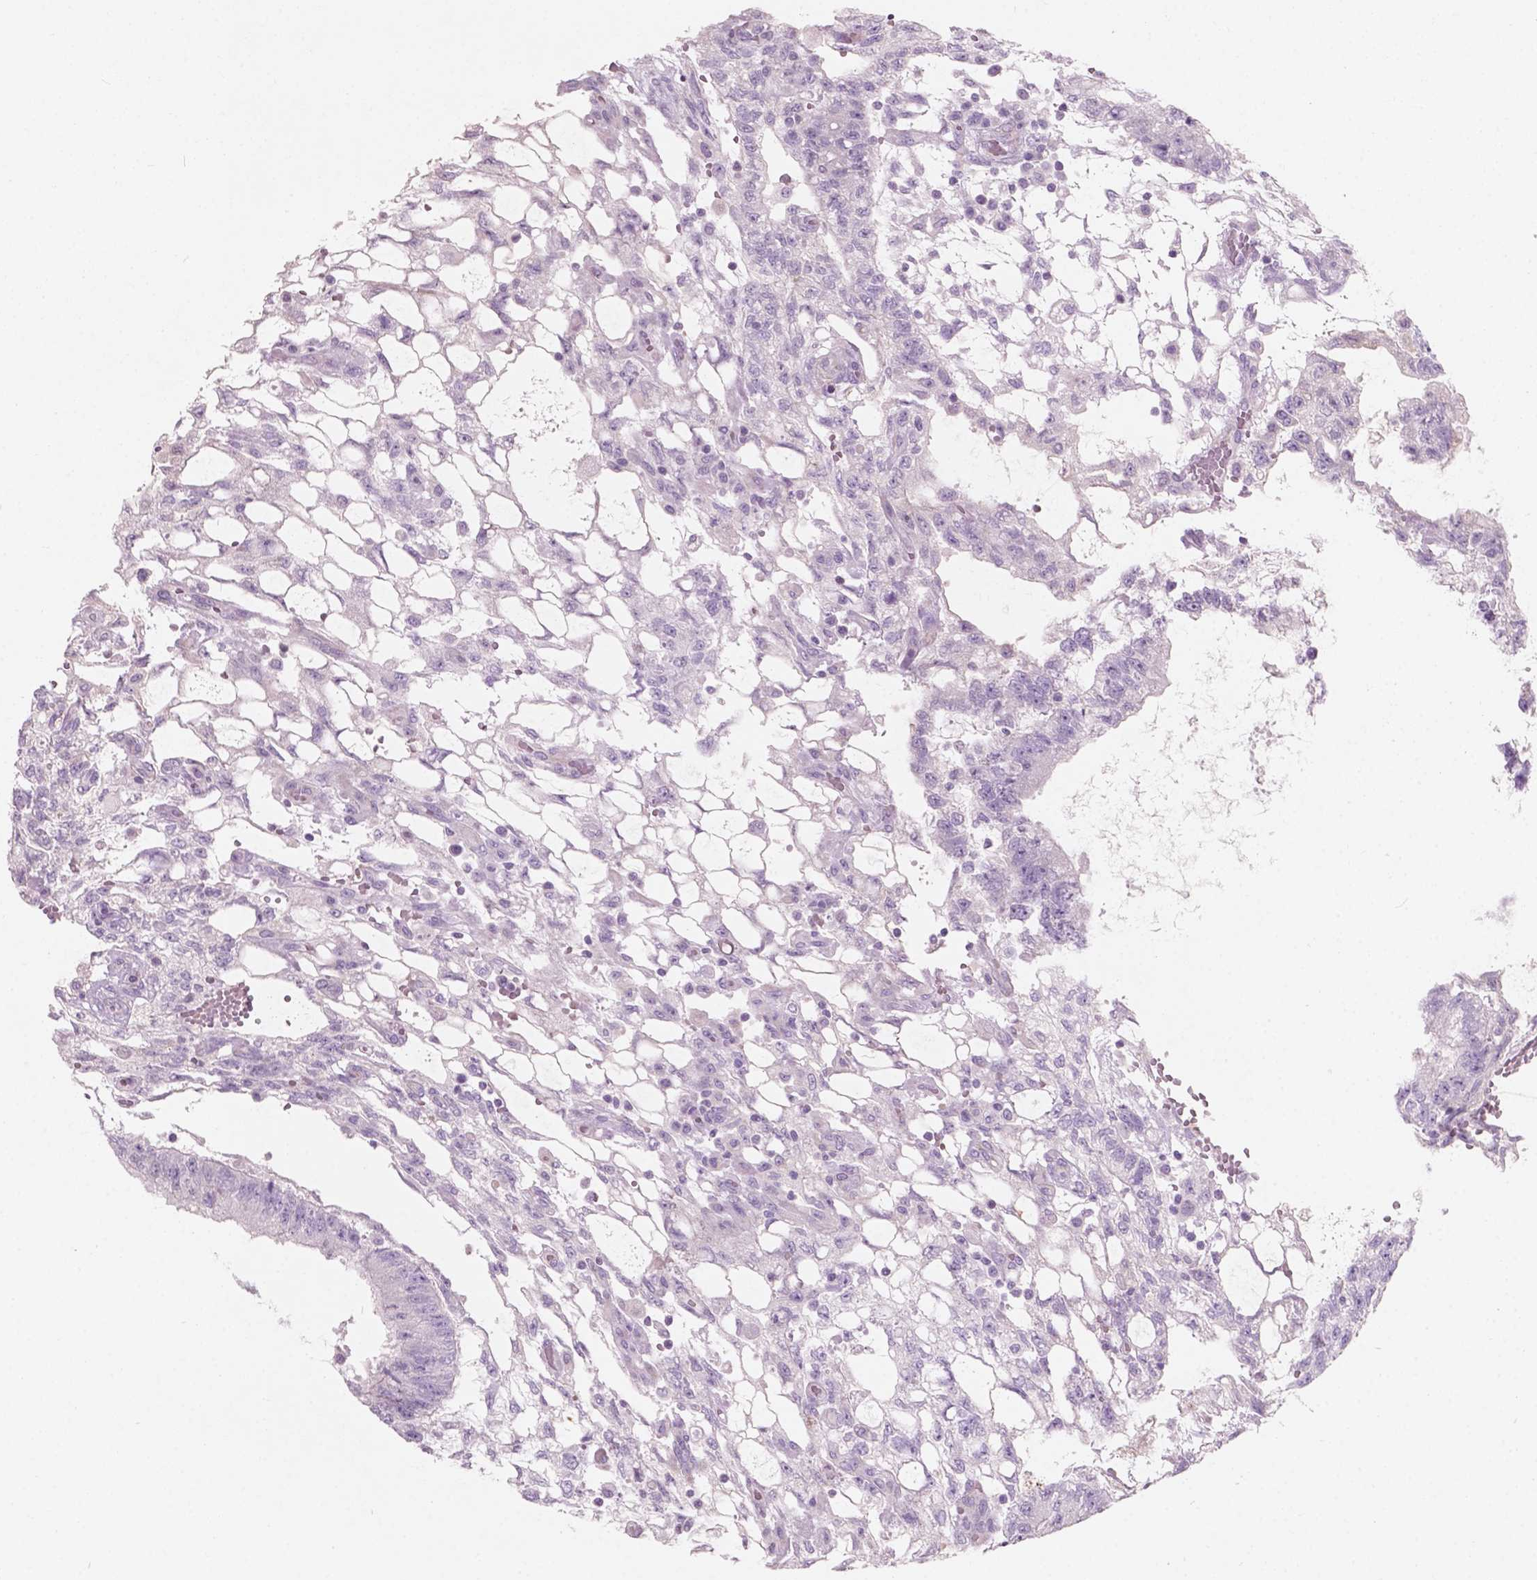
{"staining": {"intensity": "negative", "quantity": "none", "location": "none"}, "tissue": "testis cancer", "cell_type": "Tumor cells", "image_type": "cancer", "snomed": [{"axis": "morphology", "description": "Carcinoma, Embryonal, NOS"}, {"axis": "topography", "description": "Testis"}], "caption": "A photomicrograph of testis cancer (embryonal carcinoma) stained for a protein demonstrates no brown staining in tumor cells.", "gene": "AWAT1", "patient": {"sex": "male", "age": 32}}